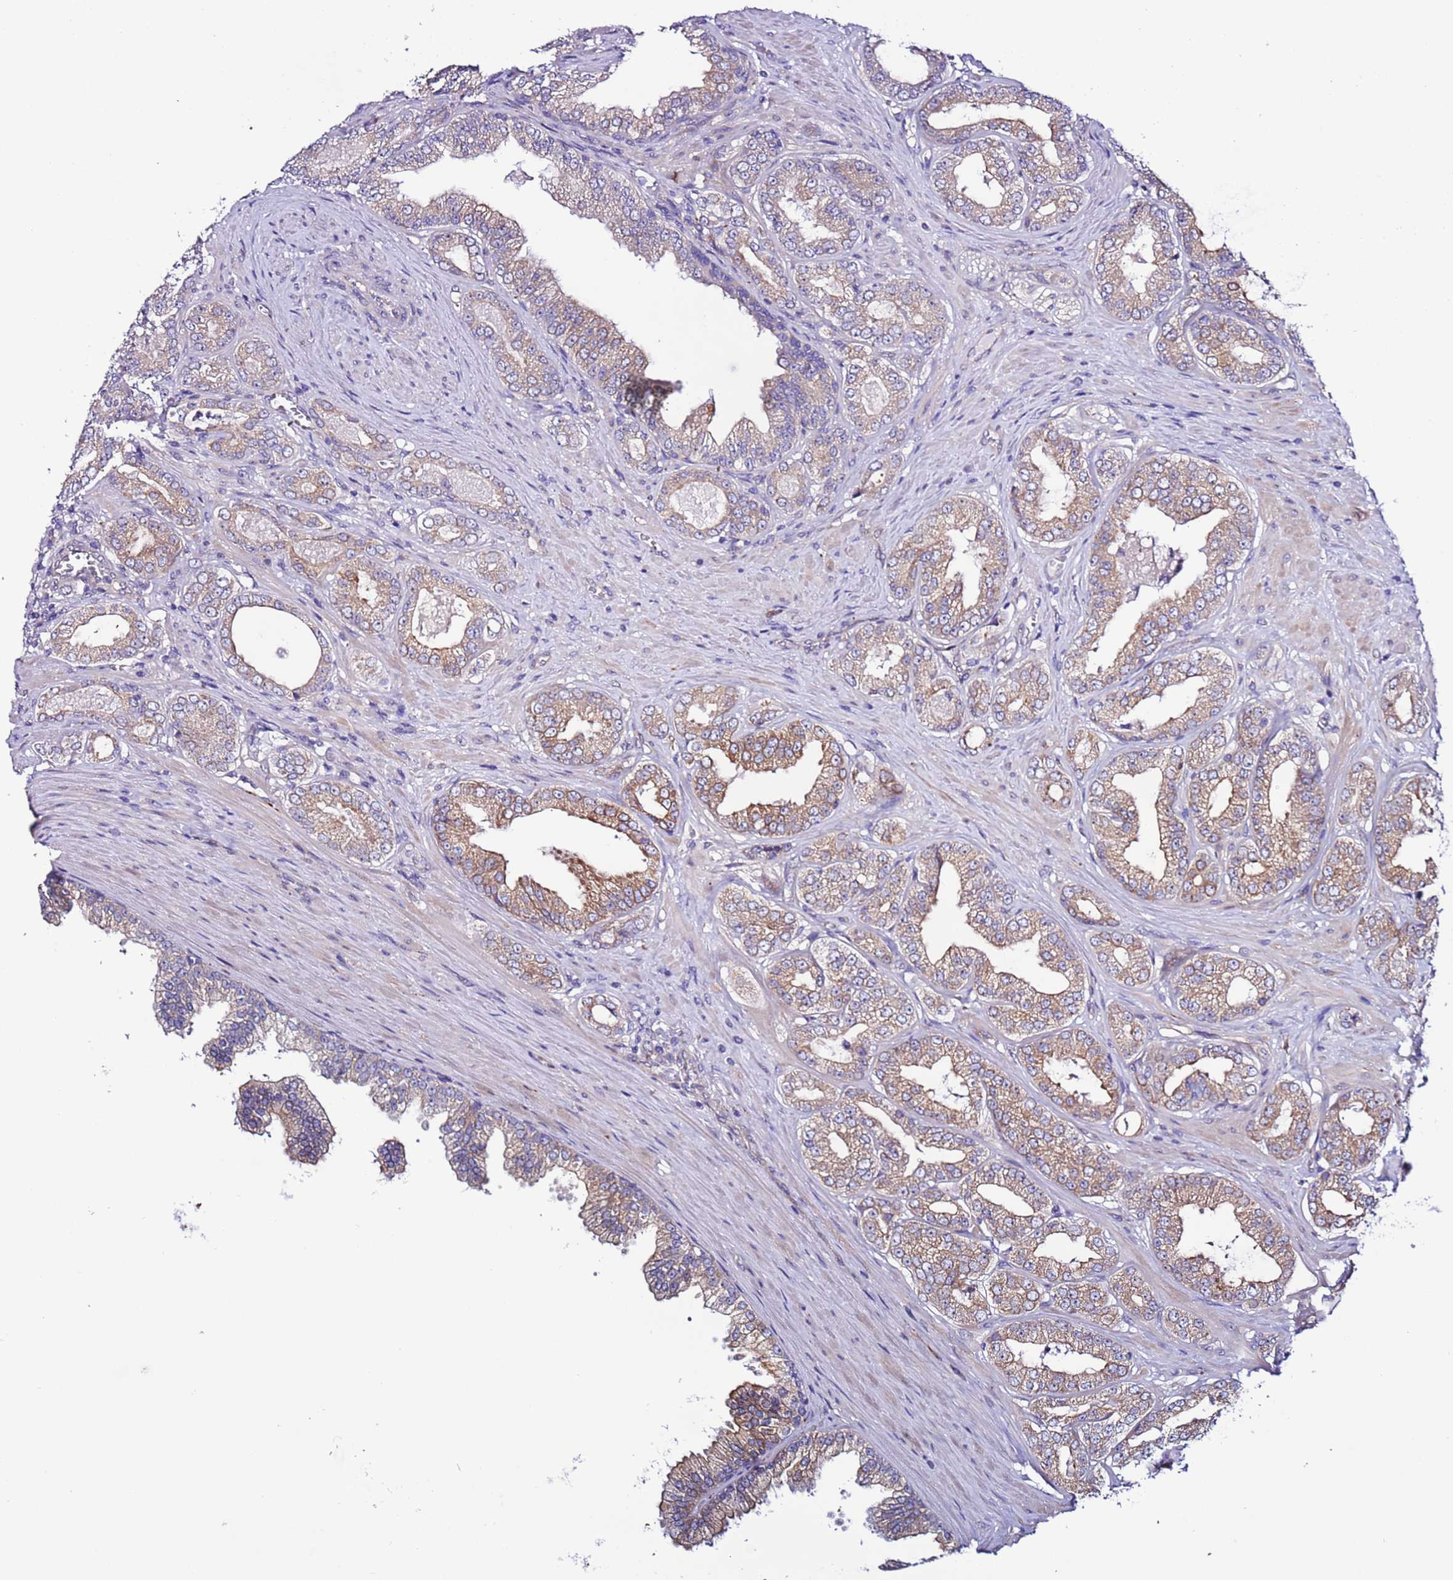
{"staining": {"intensity": "moderate", "quantity": "25%-75%", "location": "cytoplasmic/membranous"}, "tissue": "prostate cancer", "cell_type": "Tumor cells", "image_type": "cancer", "snomed": [{"axis": "morphology", "description": "Adenocarcinoma, Low grade"}, {"axis": "topography", "description": "Prostate"}], "caption": "Tumor cells display moderate cytoplasmic/membranous positivity in about 25%-75% of cells in prostate low-grade adenocarcinoma. The staining is performed using DAB brown chromogen to label protein expression. The nuclei are counter-stained blue using hematoxylin.", "gene": "SPCS1", "patient": {"sex": "male", "age": 63}}